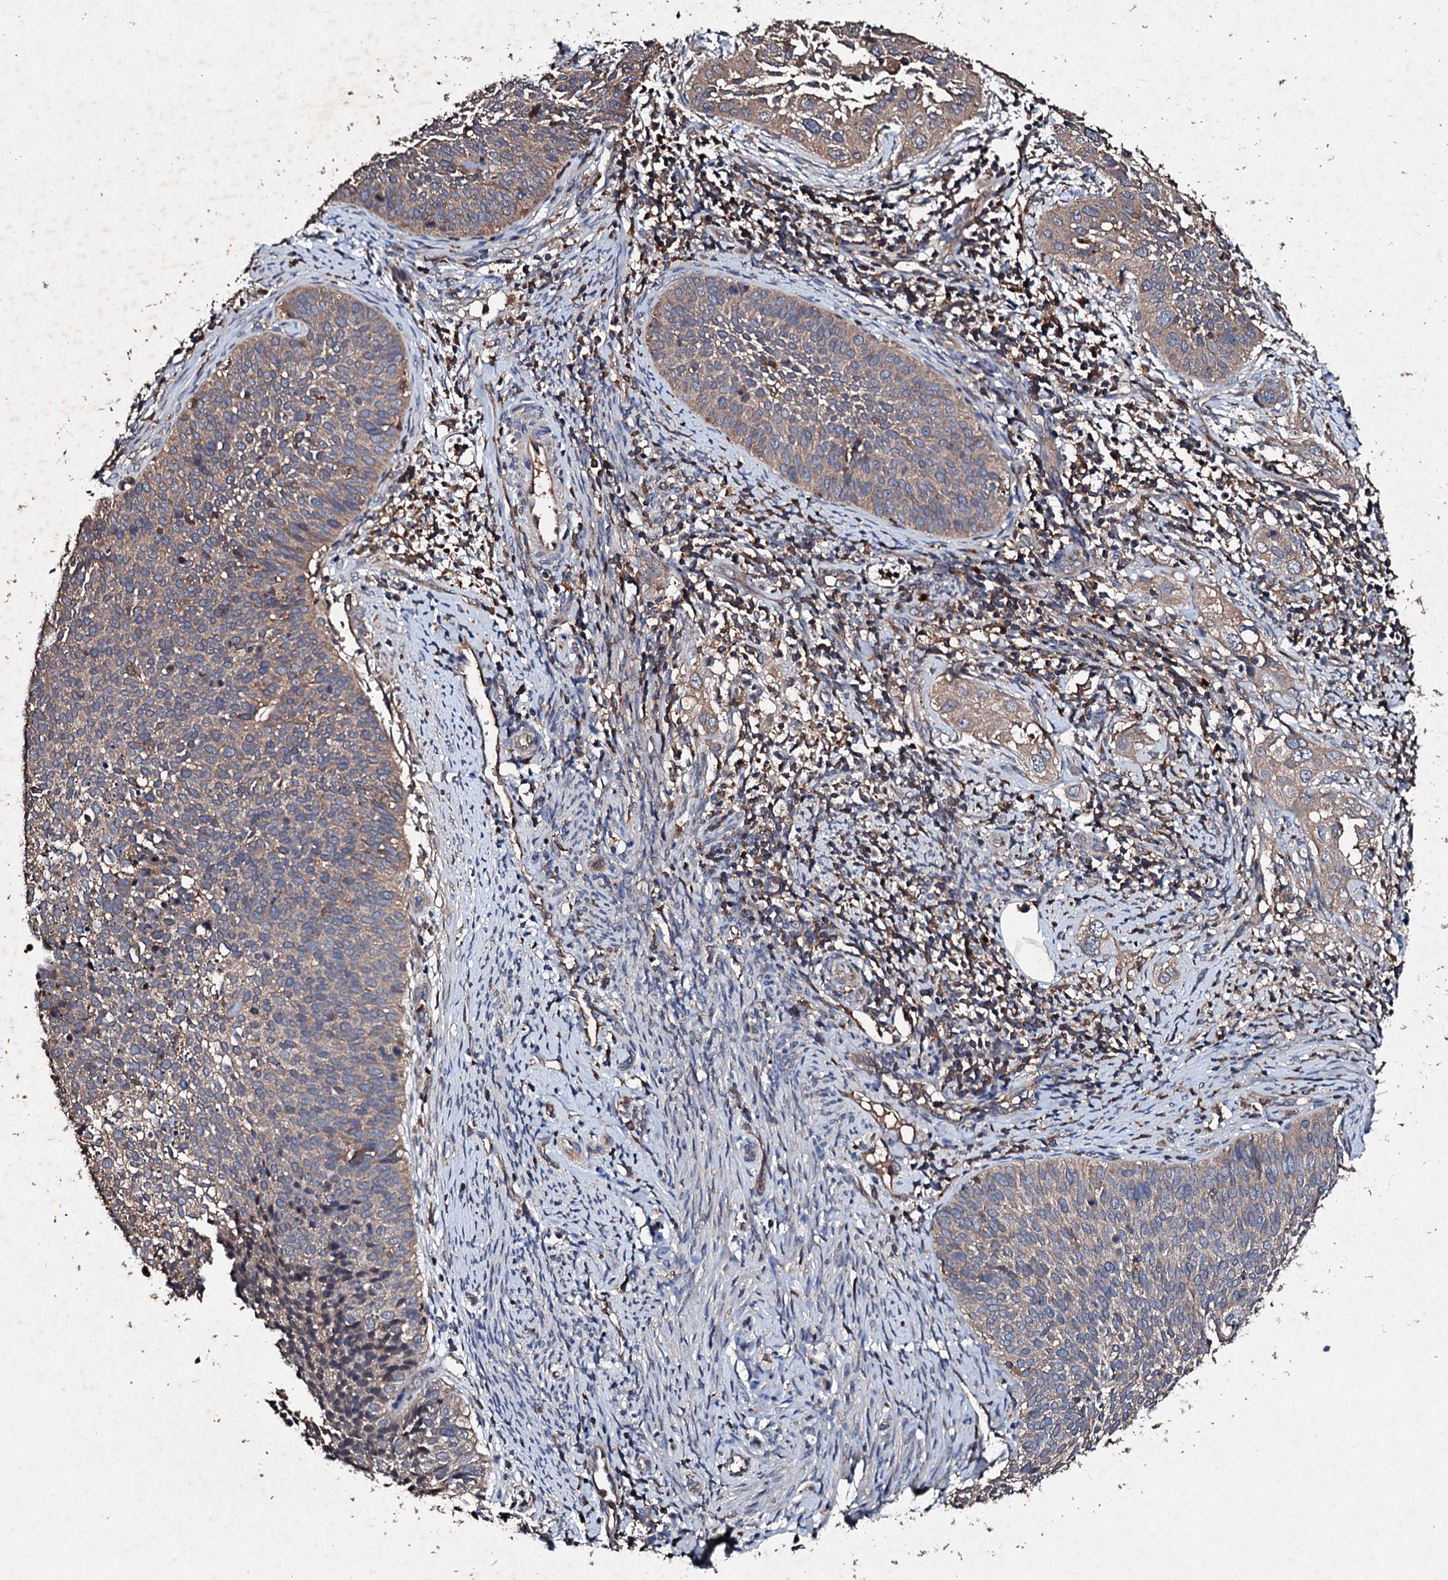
{"staining": {"intensity": "weak", "quantity": "25%-75%", "location": "cytoplasmic/membranous"}, "tissue": "cervical cancer", "cell_type": "Tumor cells", "image_type": "cancer", "snomed": [{"axis": "morphology", "description": "Squamous cell carcinoma, NOS"}, {"axis": "topography", "description": "Cervix"}], "caption": "Protein analysis of squamous cell carcinoma (cervical) tissue shows weak cytoplasmic/membranous staining in about 25%-75% of tumor cells. (DAB IHC, brown staining for protein, blue staining for nuclei).", "gene": "KERA", "patient": {"sex": "female", "age": 34}}